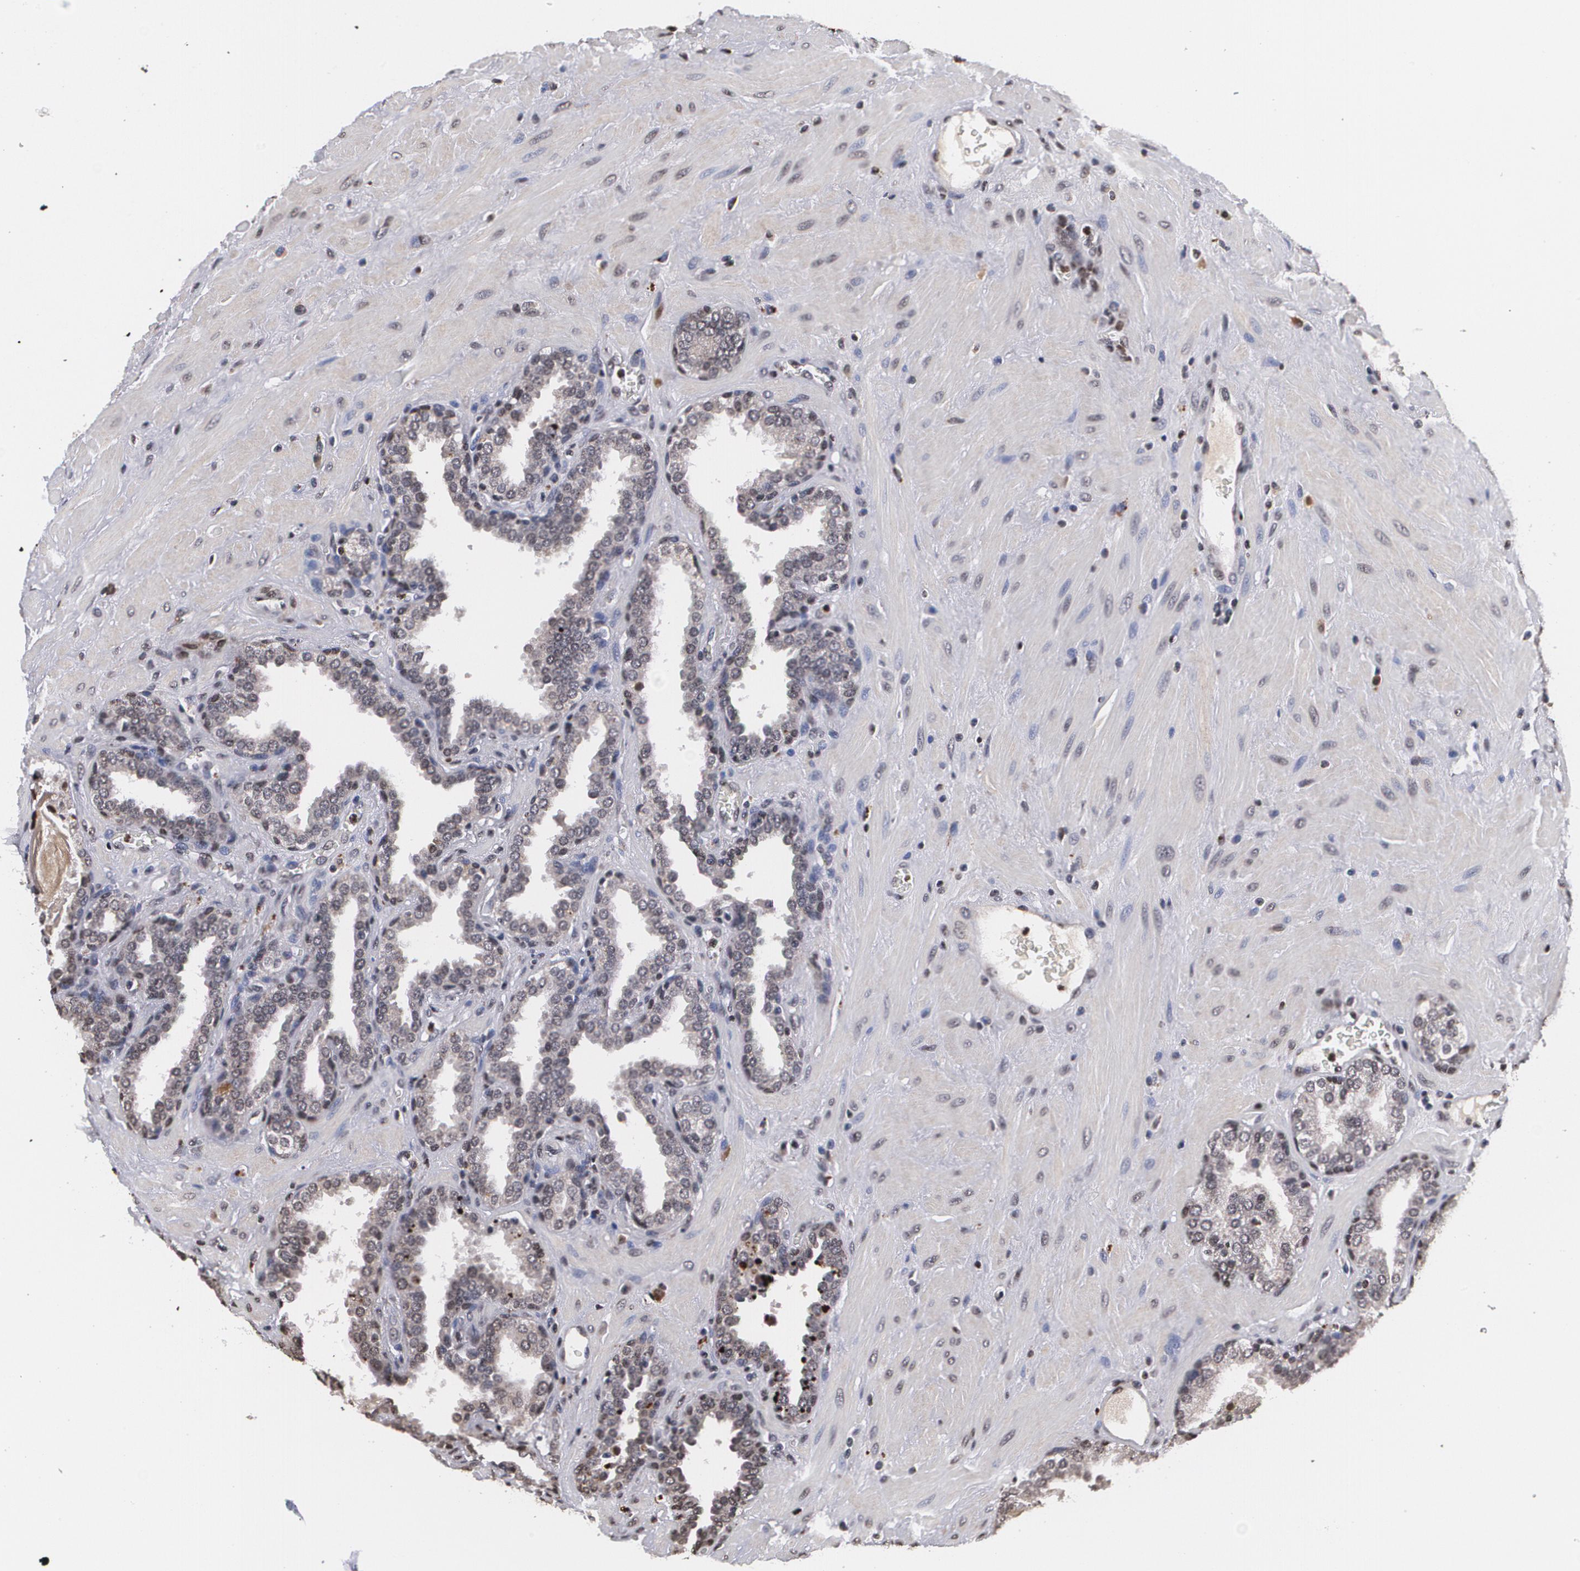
{"staining": {"intensity": "weak", "quantity": "<25%", "location": "cytoplasmic/membranous"}, "tissue": "prostate", "cell_type": "Glandular cells", "image_type": "normal", "snomed": [{"axis": "morphology", "description": "Normal tissue, NOS"}, {"axis": "topography", "description": "Prostate"}], "caption": "Prostate stained for a protein using IHC exhibits no staining glandular cells.", "gene": "MVP", "patient": {"sex": "male", "age": 51}}